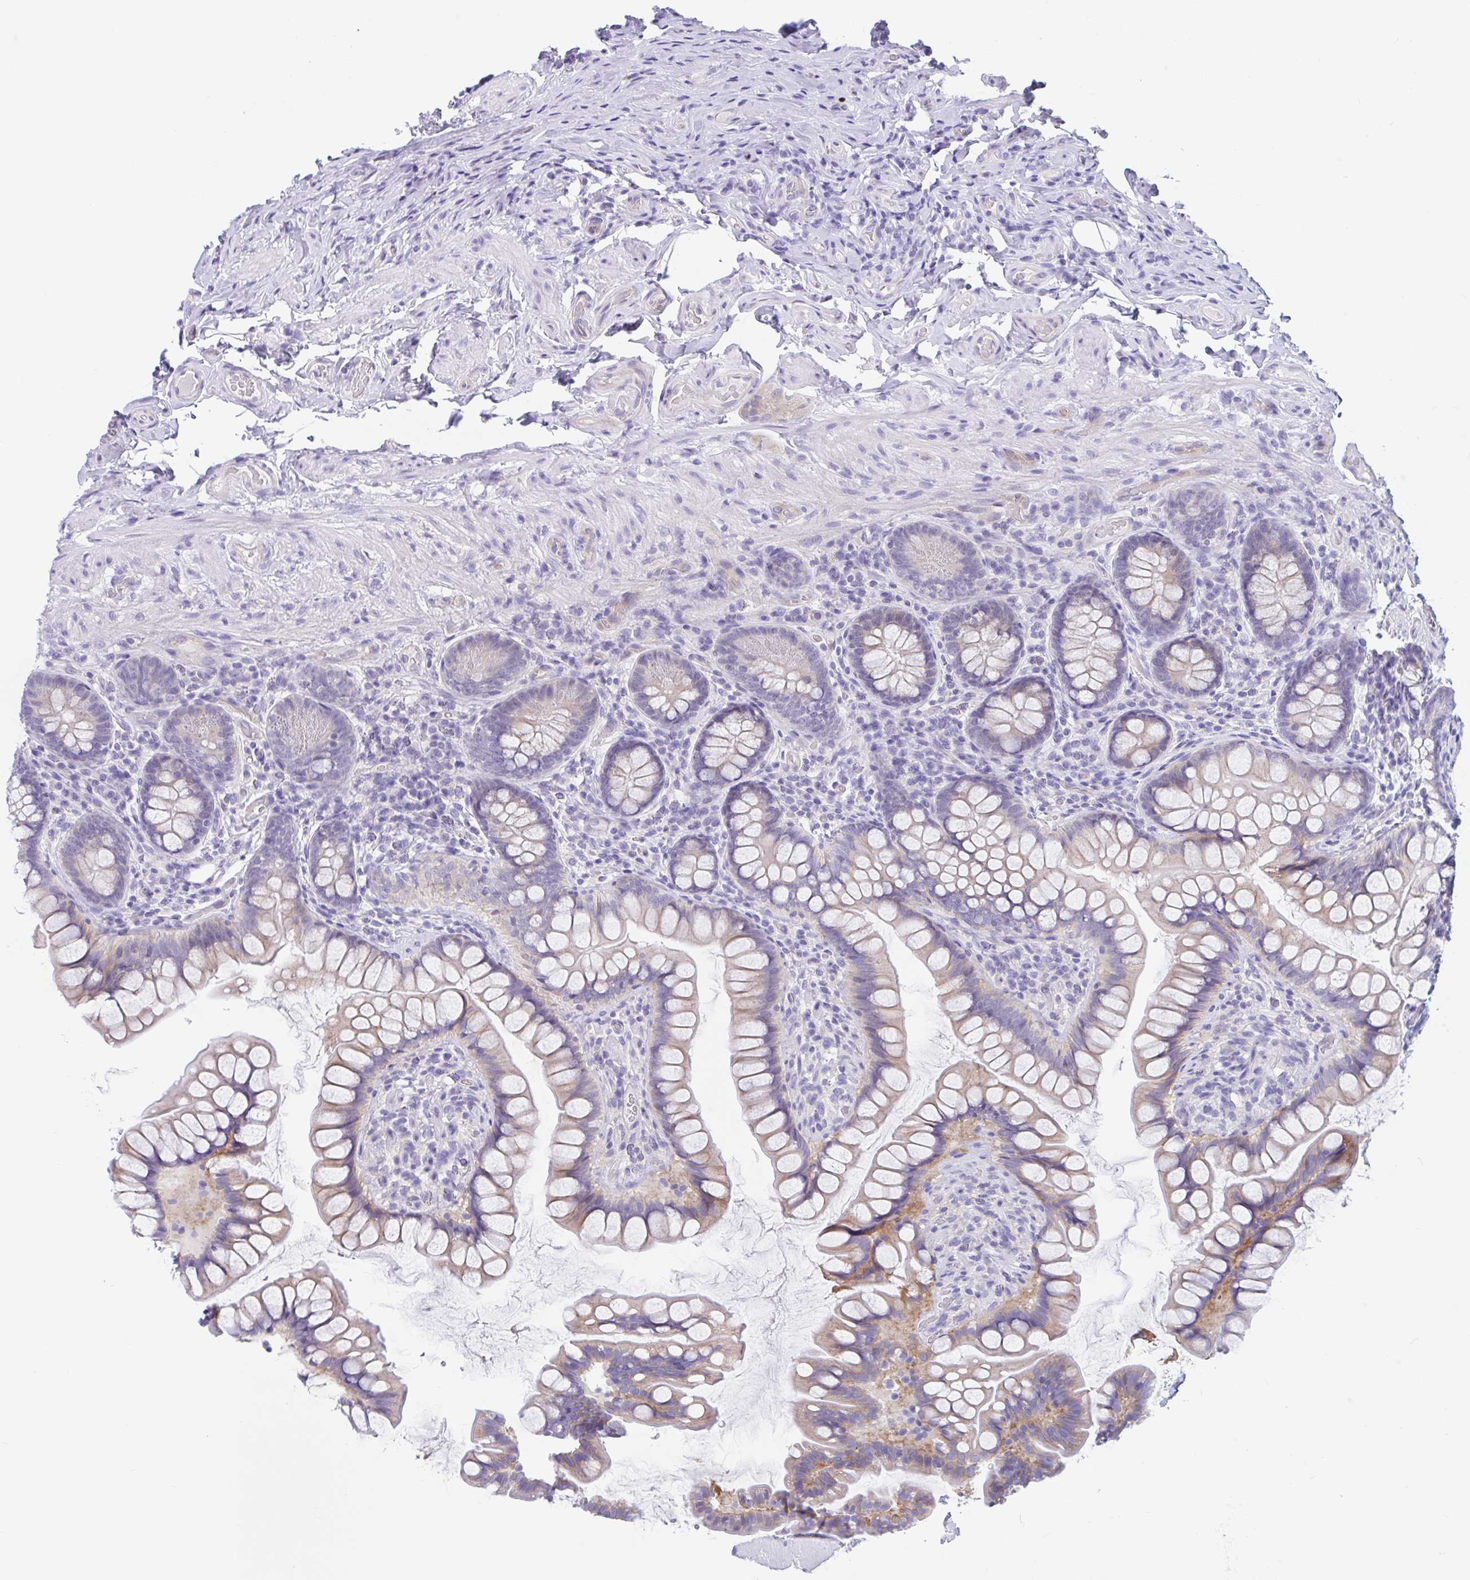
{"staining": {"intensity": "weak", "quantity": "25%-75%", "location": "cytoplasmic/membranous"}, "tissue": "small intestine", "cell_type": "Glandular cells", "image_type": "normal", "snomed": [{"axis": "morphology", "description": "Normal tissue, NOS"}, {"axis": "topography", "description": "Small intestine"}], "caption": "Immunohistochemistry (IHC) image of benign human small intestine stained for a protein (brown), which shows low levels of weak cytoplasmic/membranous staining in about 25%-75% of glandular cells.", "gene": "OR6N2", "patient": {"sex": "male", "age": 70}}